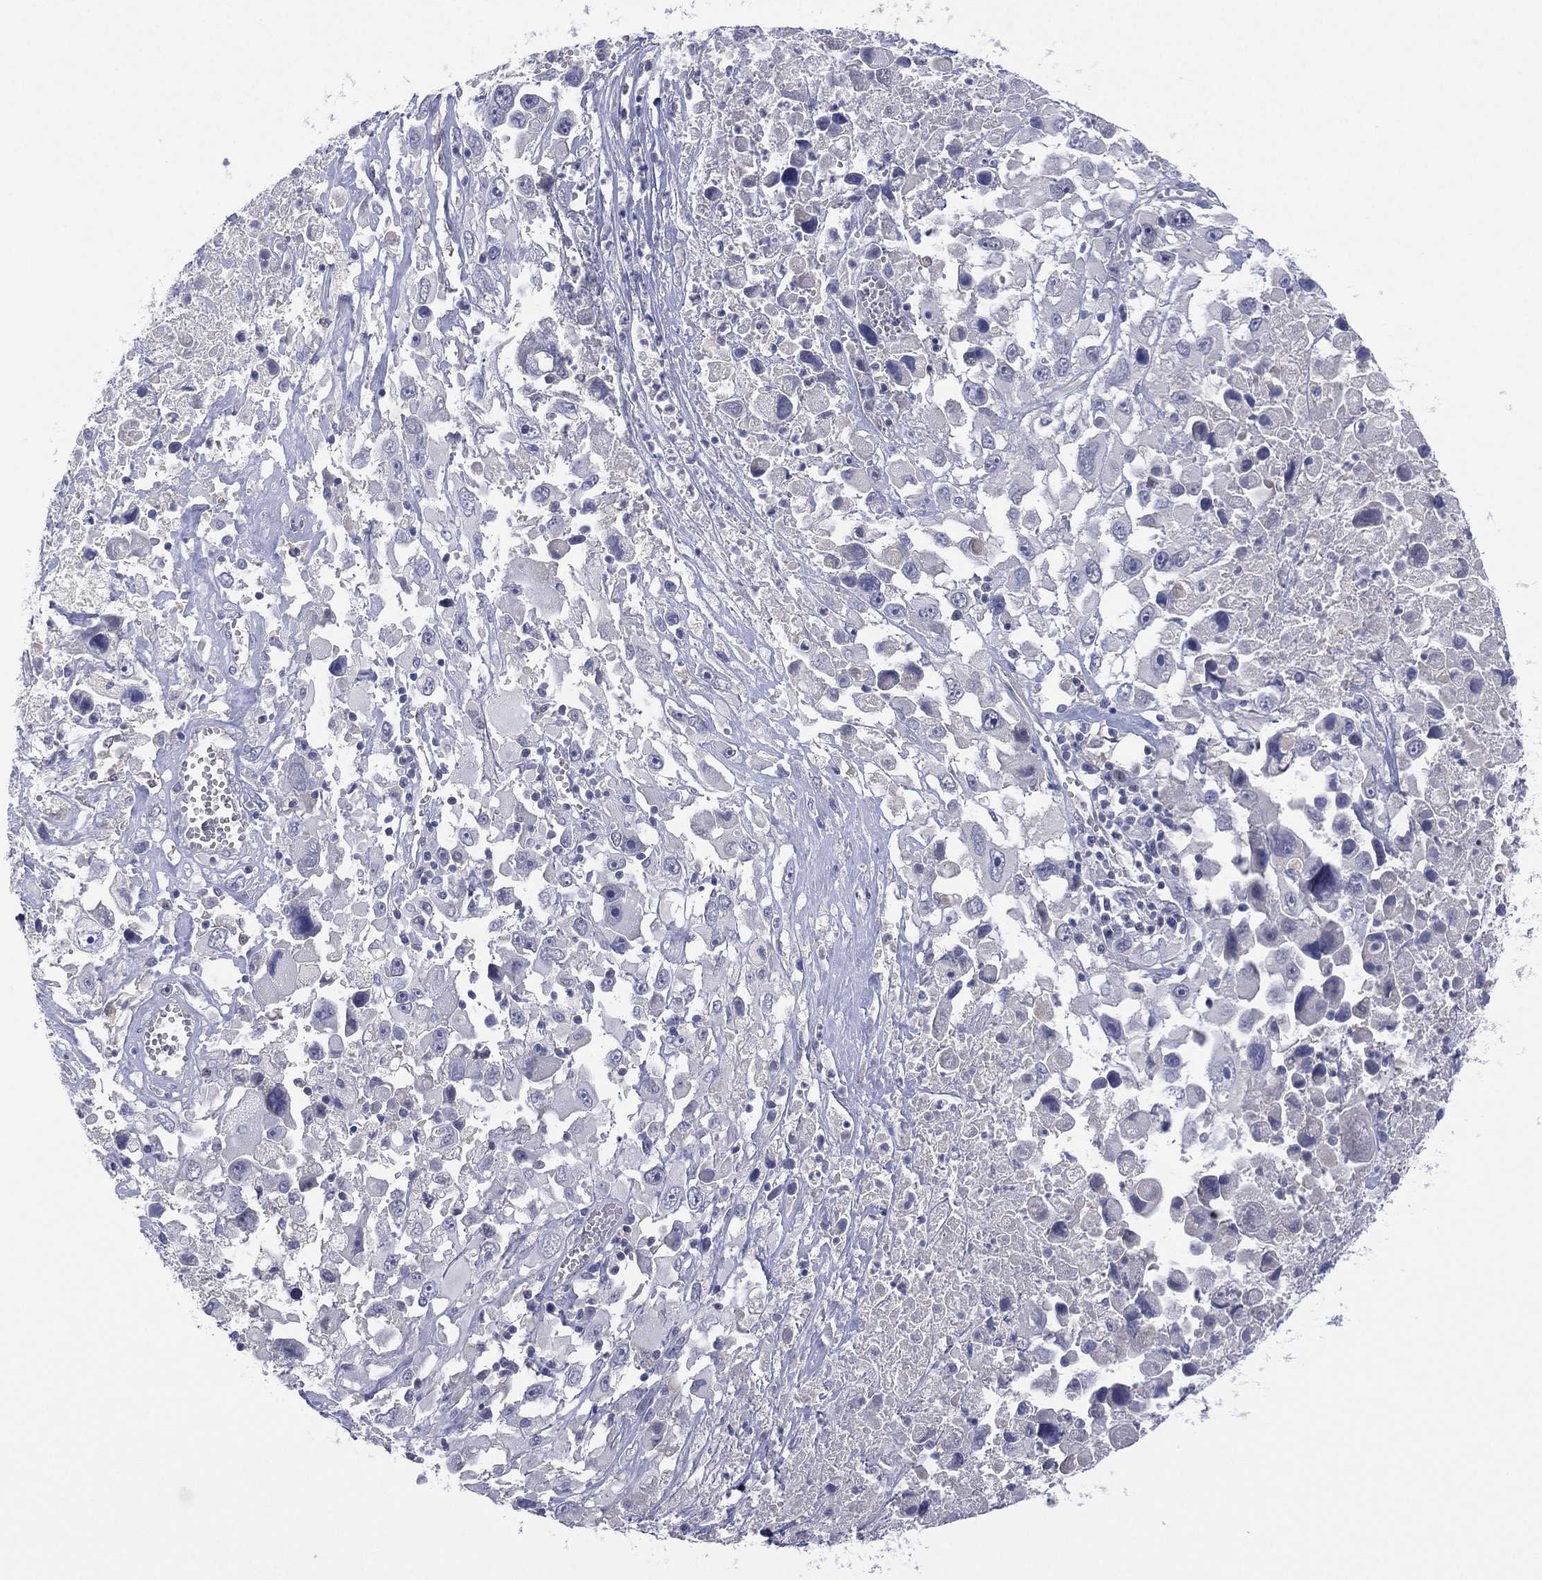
{"staining": {"intensity": "negative", "quantity": "none", "location": "none"}, "tissue": "melanoma", "cell_type": "Tumor cells", "image_type": "cancer", "snomed": [{"axis": "morphology", "description": "Malignant melanoma, Metastatic site"}, {"axis": "topography", "description": "Soft tissue"}], "caption": "This is an immunohistochemistry (IHC) micrograph of malignant melanoma (metastatic site). There is no staining in tumor cells.", "gene": "DDAH1", "patient": {"sex": "male", "age": 50}}